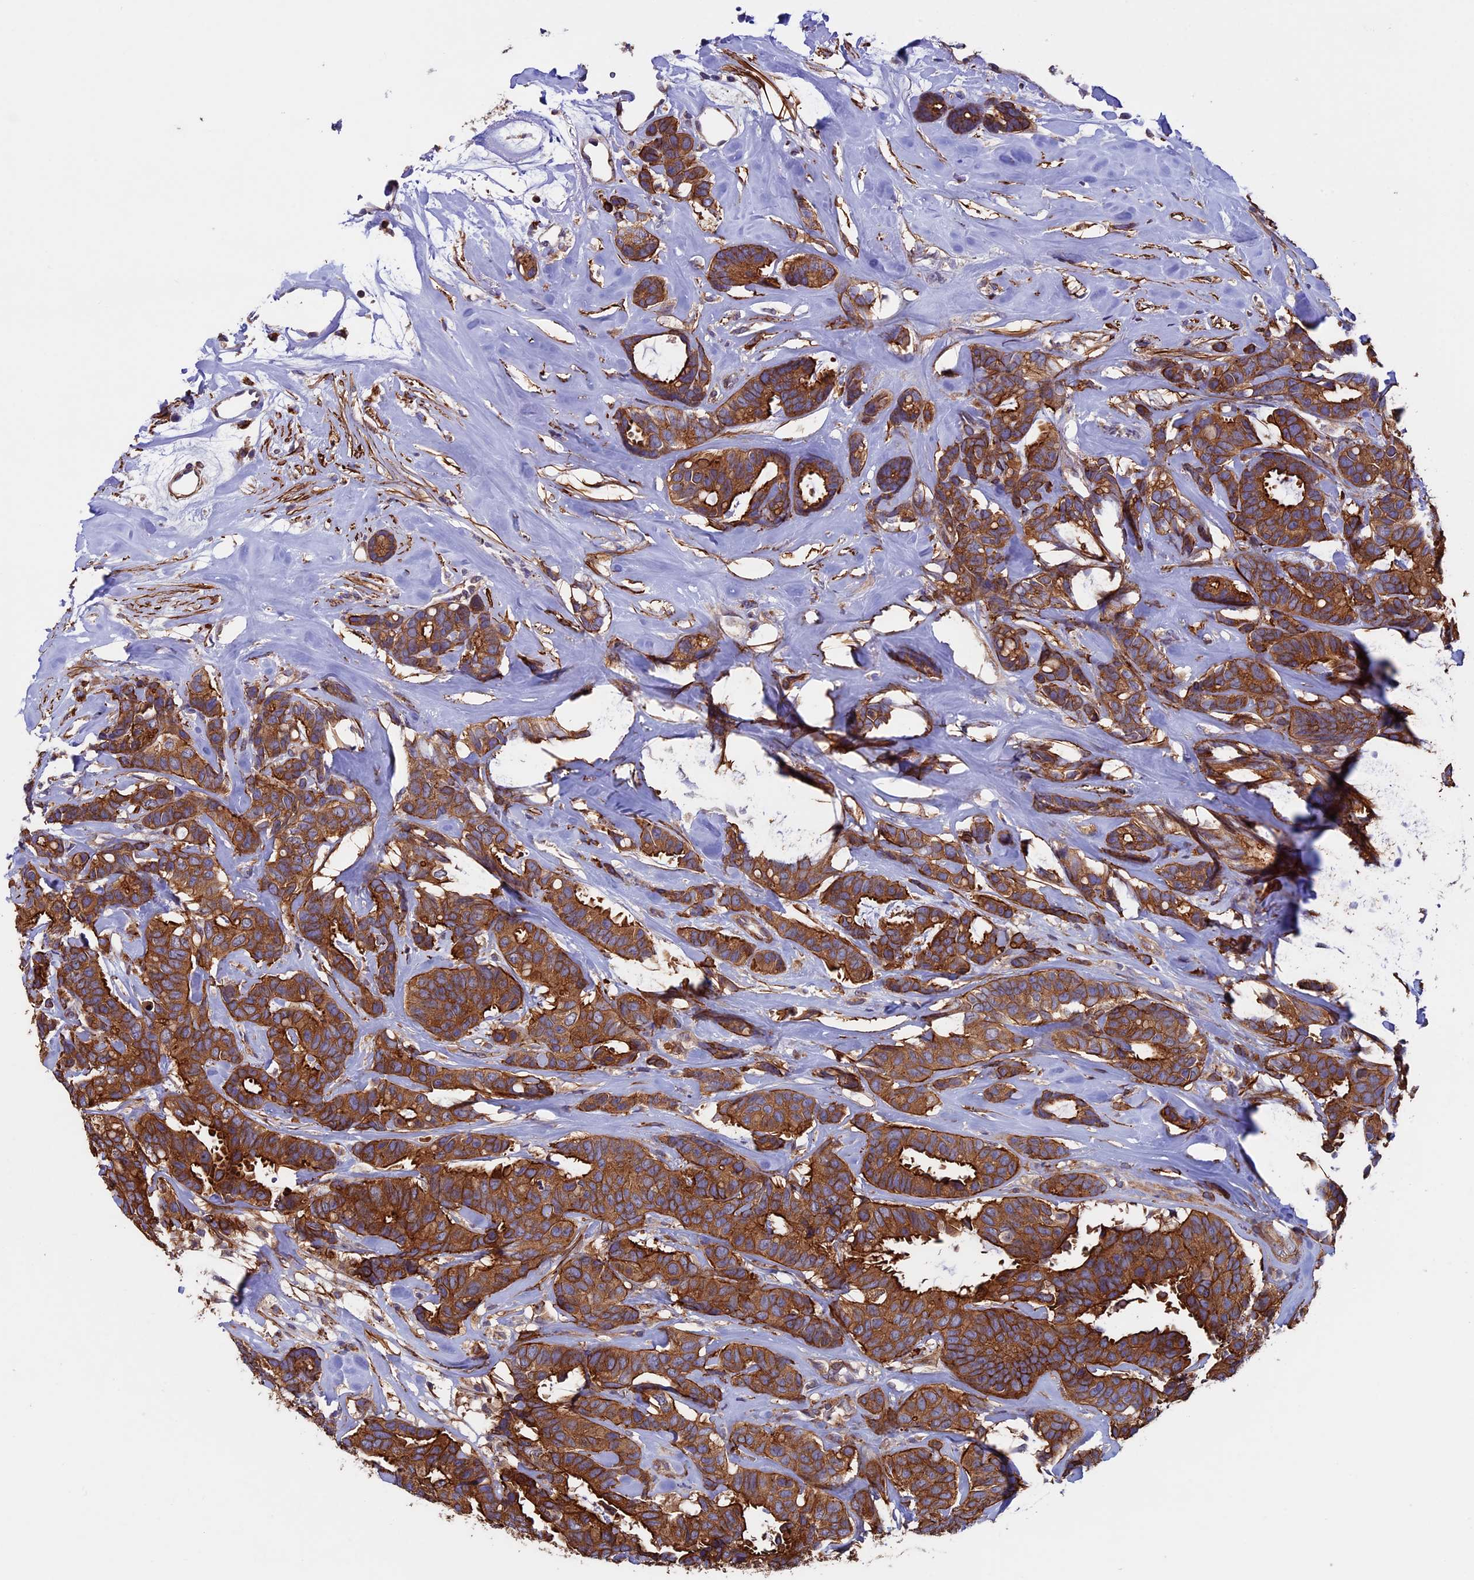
{"staining": {"intensity": "strong", "quantity": ">75%", "location": "cytoplasmic/membranous"}, "tissue": "breast cancer", "cell_type": "Tumor cells", "image_type": "cancer", "snomed": [{"axis": "morphology", "description": "Duct carcinoma"}, {"axis": "topography", "description": "Breast"}], "caption": "Immunohistochemical staining of breast cancer shows high levels of strong cytoplasmic/membranous protein positivity in approximately >75% of tumor cells.", "gene": "SLC9A5", "patient": {"sex": "female", "age": 87}}